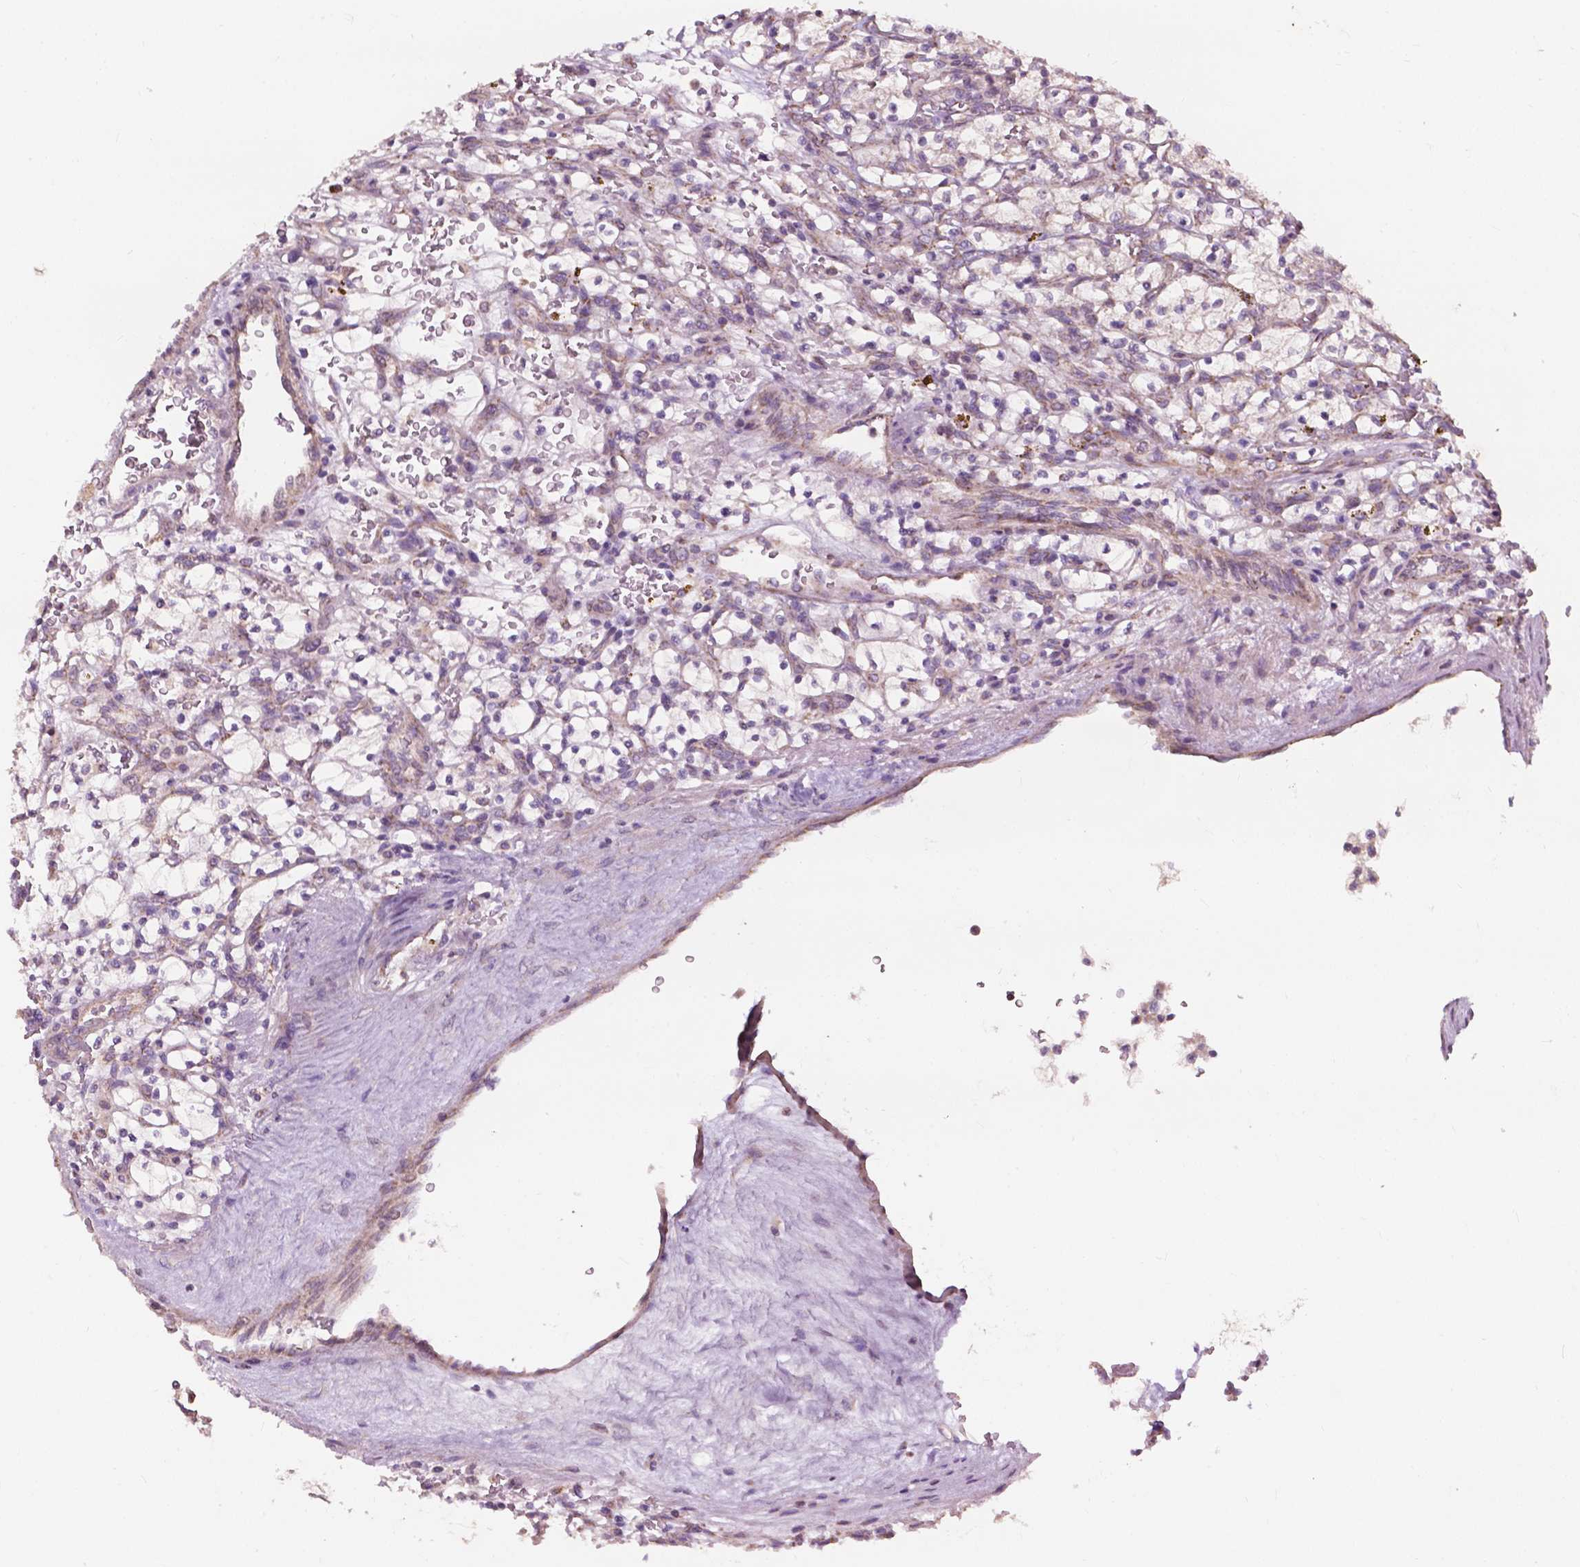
{"staining": {"intensity": "weak", "quantity": "<25%", "location": "cytoplasmic/membranous"}, "tissue": "renal cancer", "cell_type": "Tumor cells", "image_type": "cancer", "snomed": [{"axis": "morphology", "description": "Adenocarcinoma, NOS"}, {"axis": "topography", "description": "Kidney"}], "caption": "Immunohistochemistry (IHC) histopathology image of neoplastic tissue: renal cancer stained with DAB reveals no significant protein expression in tumor cells.", "gene": "NDUFA10", "patient": {"sex": "female", "age": 64}}